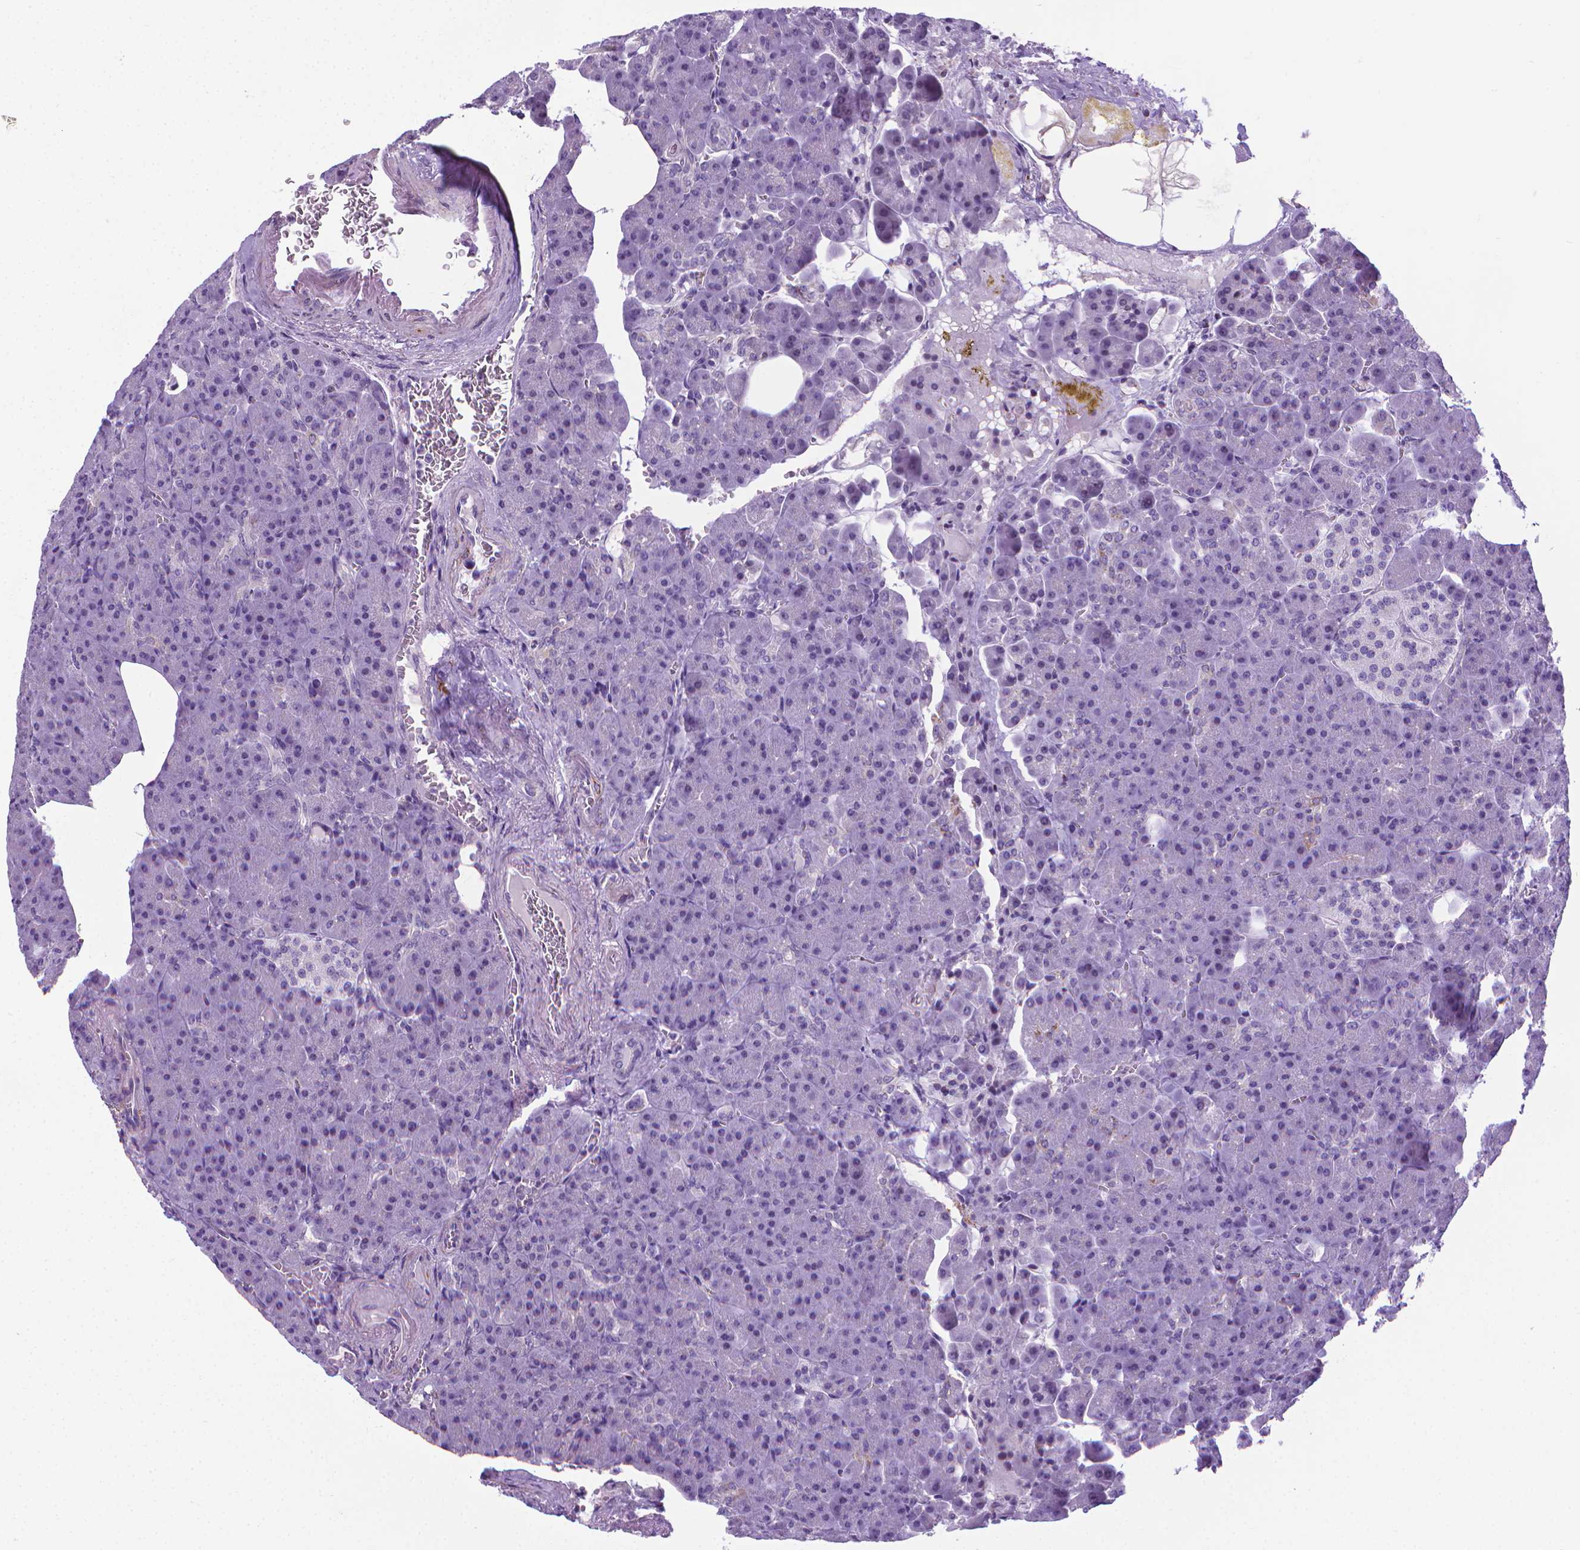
{"staining": {"intensity": "negative", "quantity": "none", "location": "none"}, "tissue": "pancreas", "cell_type": "Exocrine glandular cells", "image_type": "normal", "snomed": [{"axis": "morphology", "description": "Normal tissue, NOS"}, {"axis": "topography", "description": "Pancreas"}], "caption": "This photomicrograph is of unremarkable pancreas stained with IHC to label a protein in brown with the nuclei are counter-stained blue. There is no staining in exocrine glandular cells.", "gene": "POU3F3", "patient": {"sex": "female", "age": 74}}